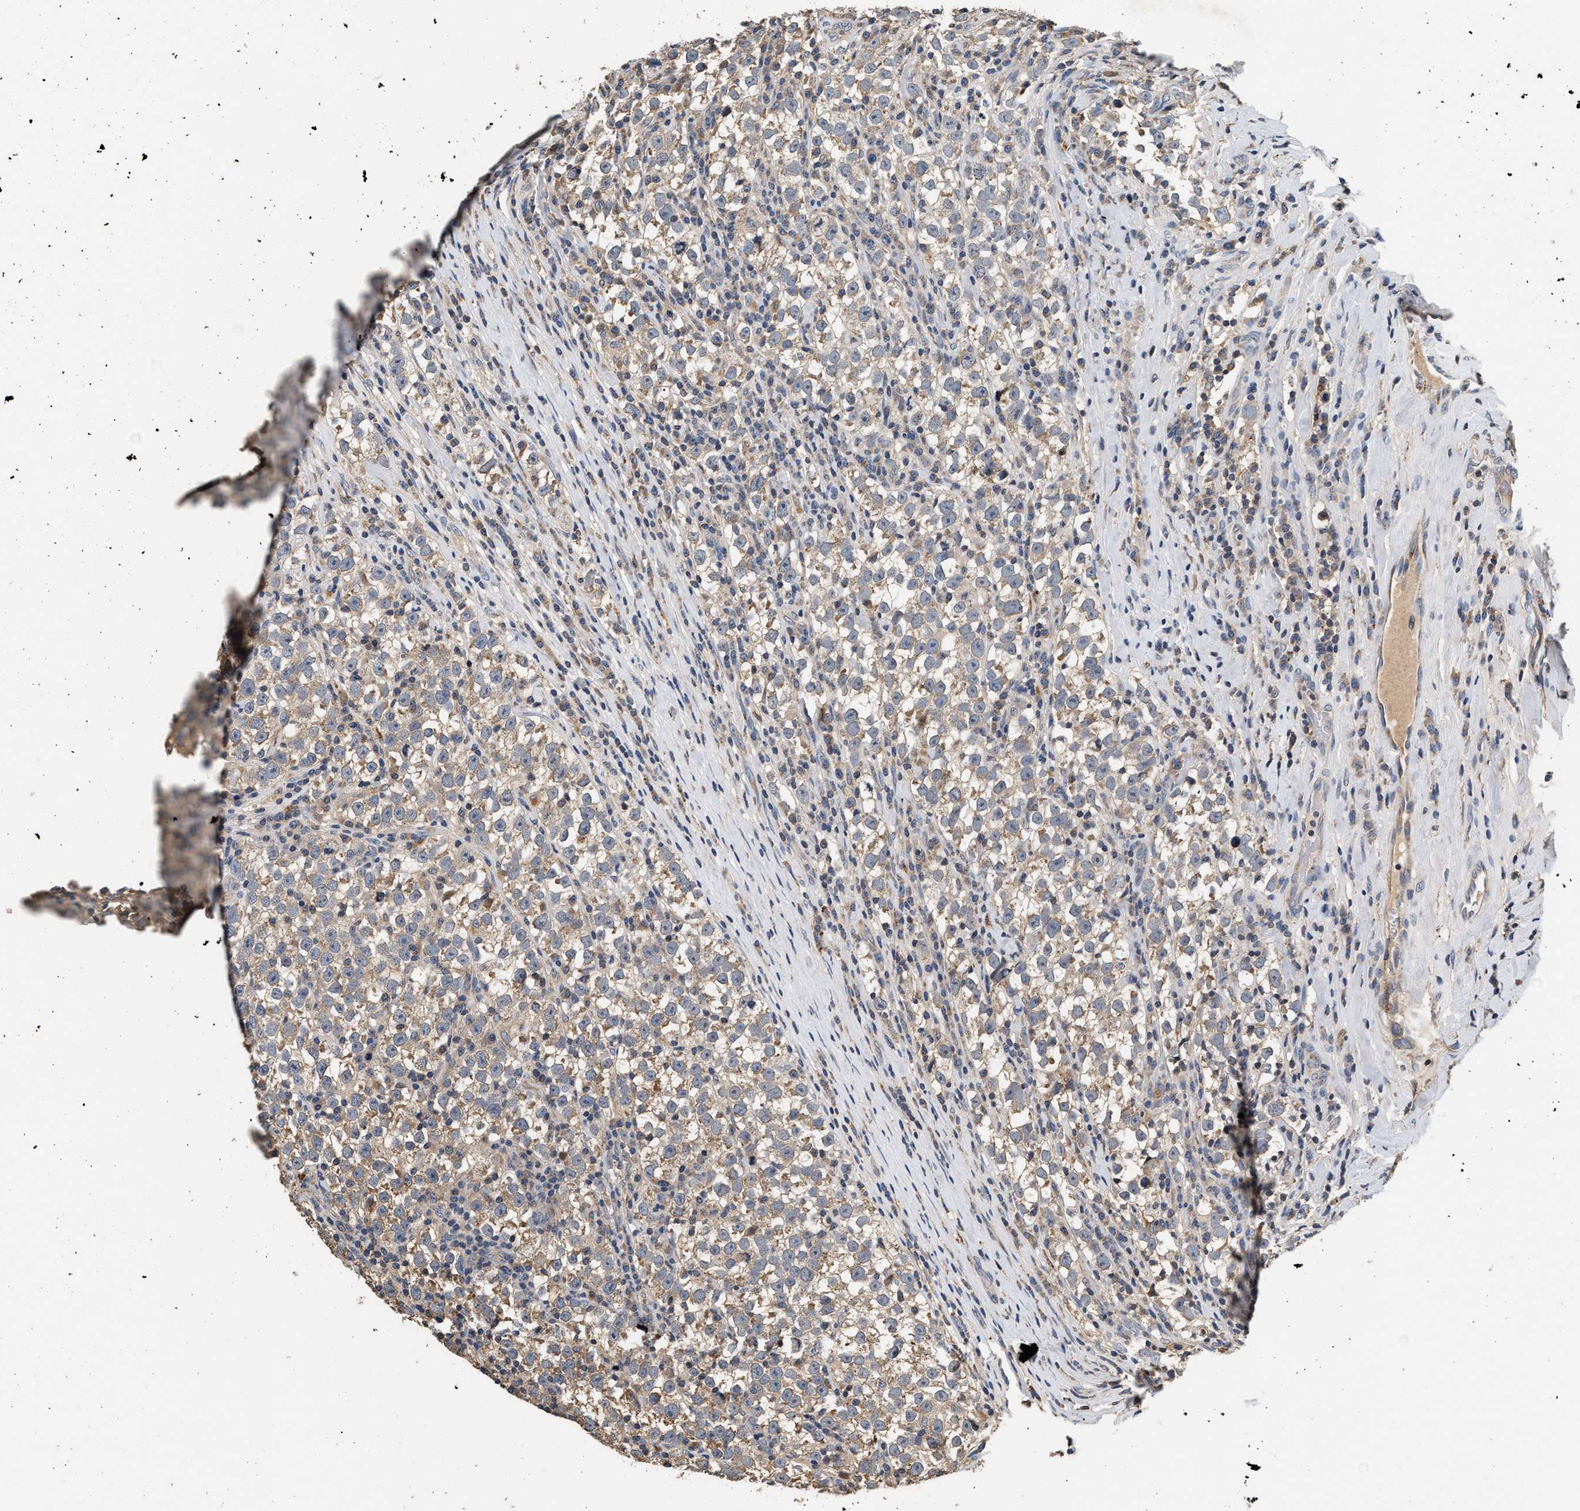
{"staining": {"intensity": "weak", "quantity": ">75%", "location": "cytoplasmic/membranous"}, "tissue": "testis cancer", "cell_type": "Tumor cells", "image_type": "cancer", "snomed": [{"axis": "morphology", "description": "Normal tissue, NOS"}, {"axis": "morphology", "description": "Seminoma, NOS"}, {"axis": "topography", "description": "Testis"}], "caption": "Immunohistochemical staining of testis seminoma shows weak cytoplasmic/membranous protein positivity in approximately >75% of tumor cells.", "gene": "PTGR3", "patient": {"sex": "male", "age": 43}}